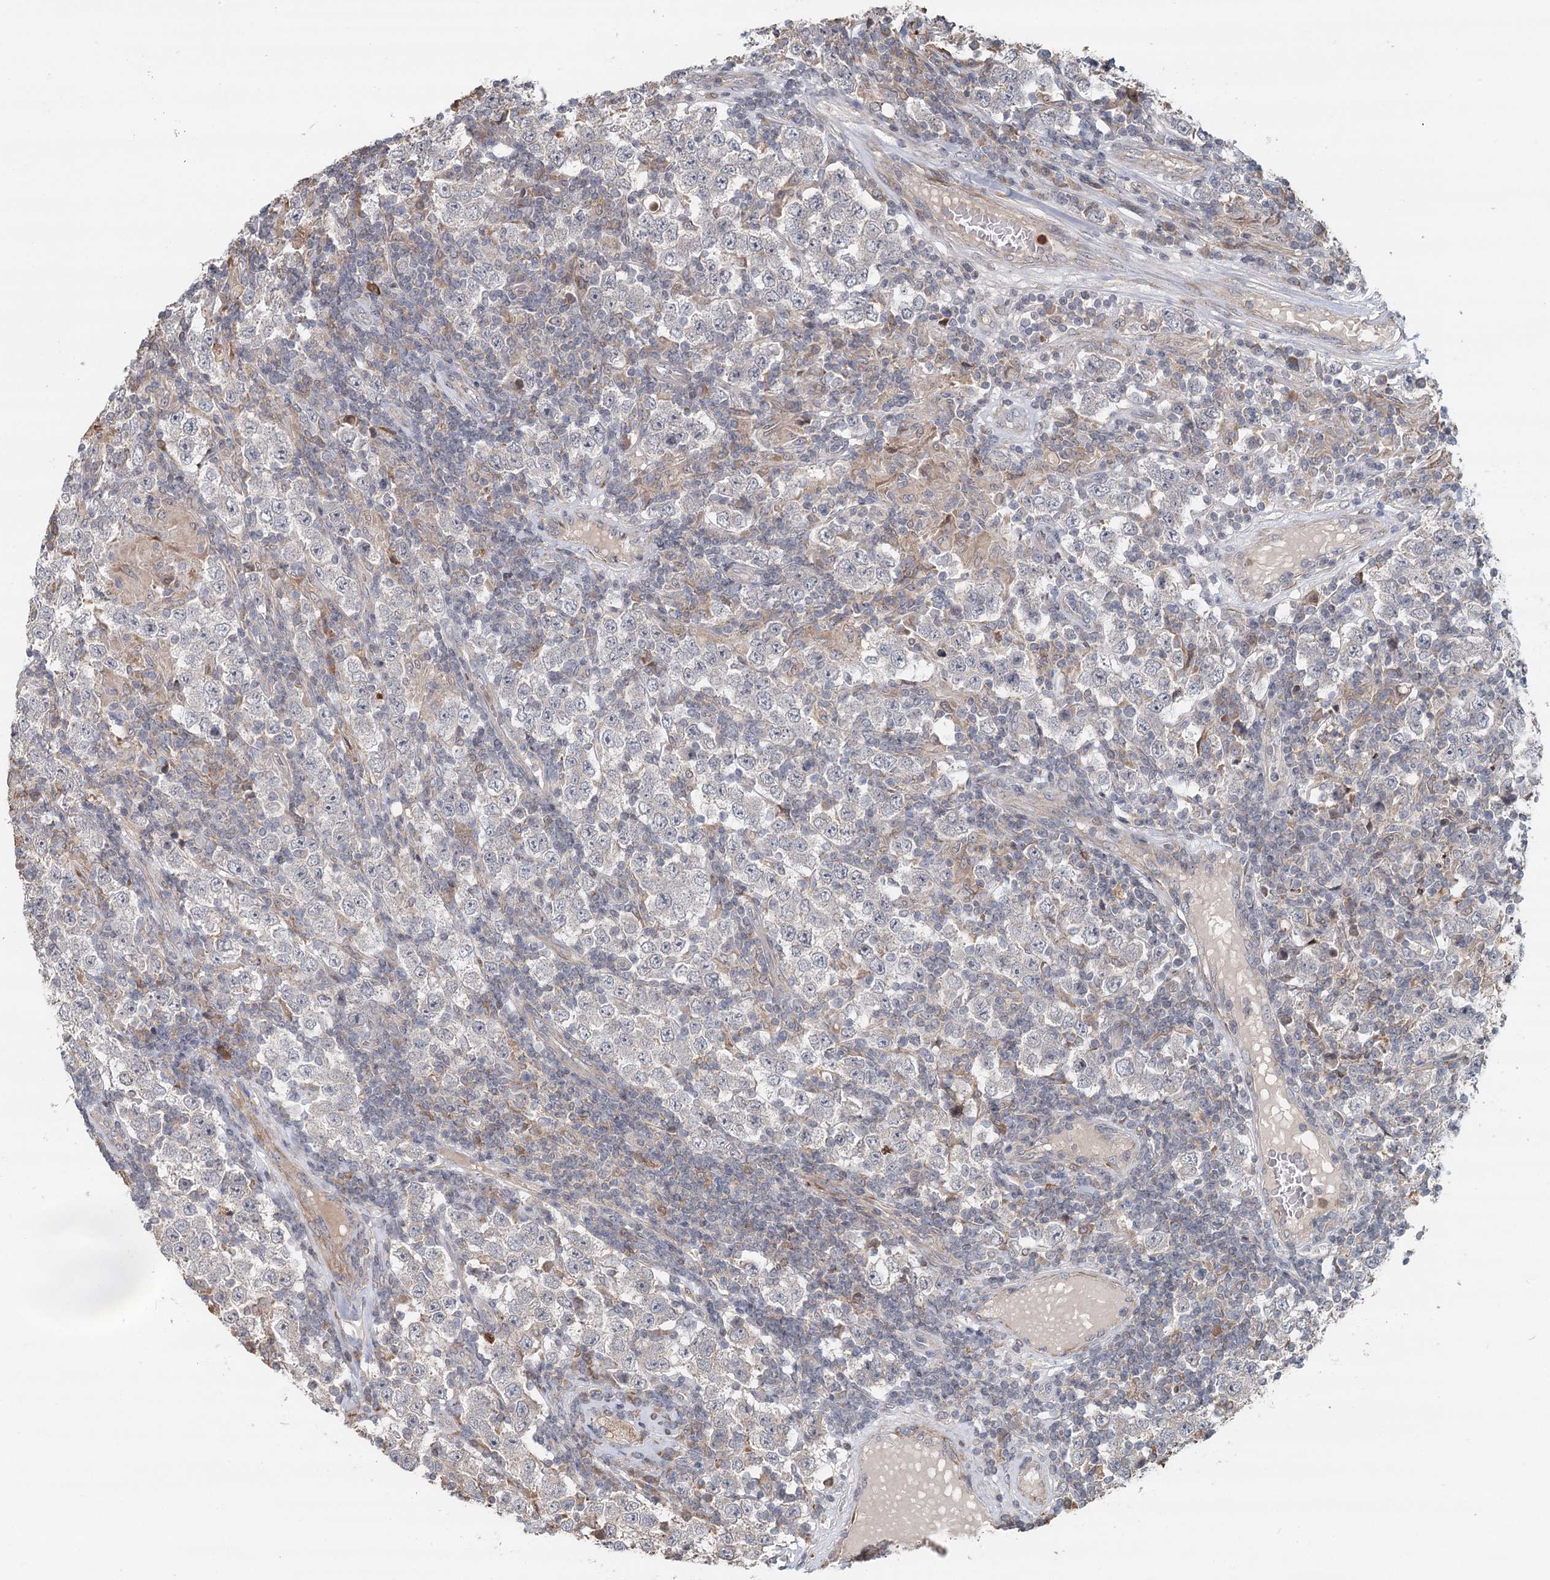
{"staining": {"intensity": "negative", "quantity": "none", "location": "none"}, "tissue": "testis cancer", "cell_type": "Tumor cells", "image_type": "cancer", "snomed": [{"axis": "morphology", "description": "Normal tissue, NOS"}, {"axis": "morphology", "description": "Urothelial carcinoma, High grade"}, {"axis": "morphology", "description": "Seminoma, NOS"}, {"axis": "morphology", "description": "Carcinoma, Embryonal, NOS"}, {"axis": "topography", "description": "Urinary bladder"}, {"axis": "topography", "description": "Testis"}], "caption": "The histopathology image reveals no staining of tumor cells in testis urothelial carcinoma (high-grade).", "gene": "RNF111", "patient": {"sex": "male", "age": 41}}